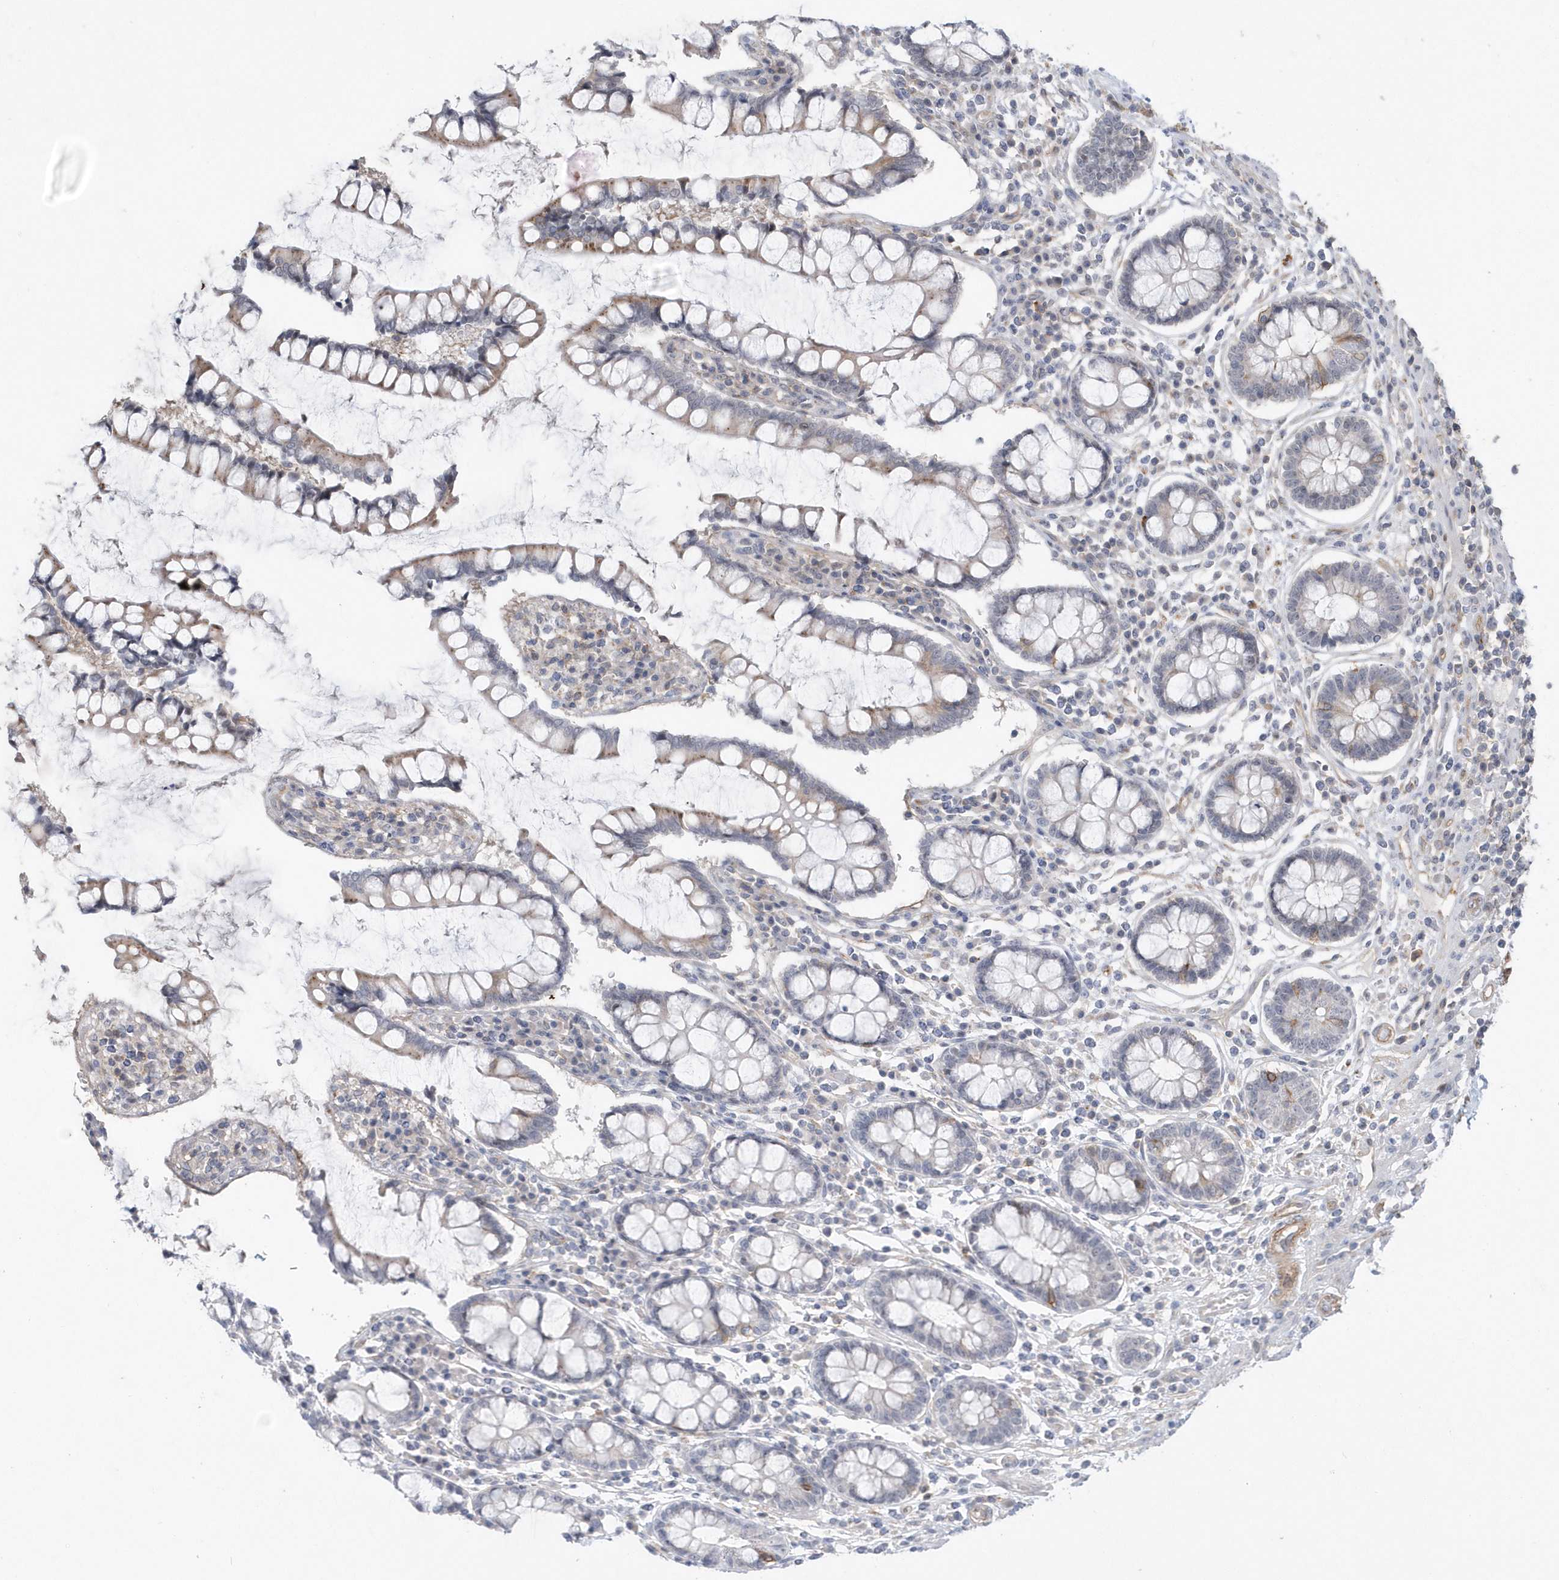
{"staining": {"intensity": "weak", "quantity": "25%-75%", "location": "cytoplasmic/membranous"}, "tissue": "colon", "cell_type": "Endothelial cells", "image_type": "normal", "snomed": [{"axis": "morphology", "description": "Normal tissue, NOS"}, {"axis": "topography", "description": "Colon"}], "caption": "Endothelial cells demonstrate low levels of weak cytoplasmic/membranous expression in approximately 25%-75% of cells in normal human colon. The staining was performed using DAB (3,3'-diaminobenzidine), with brown indicating positive protein expression. Nuclei are stained blue with hematoxylin.", "gene": "CRIP3", "patient": {"sex": "female", "age": 79}}